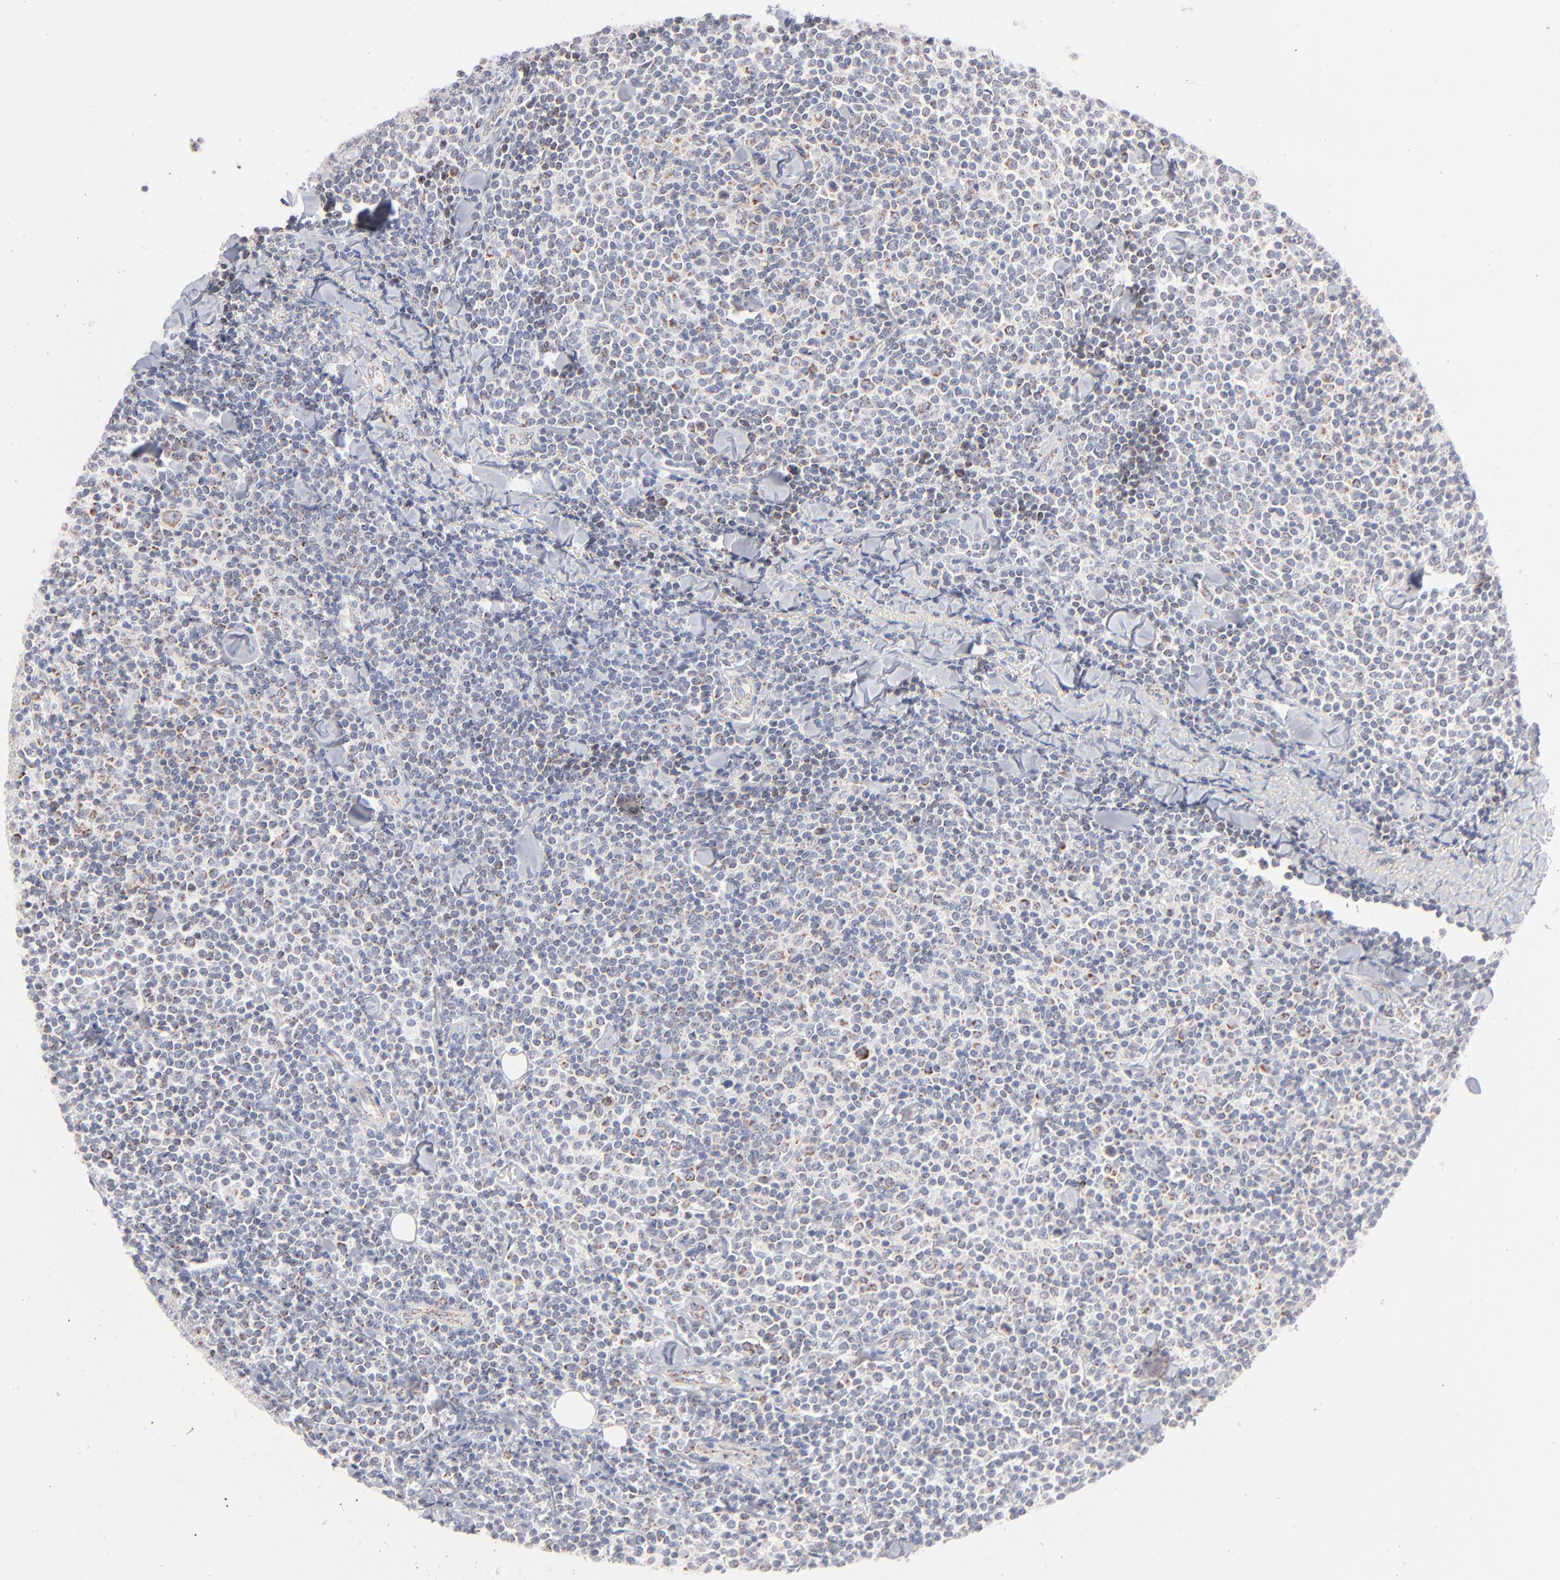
{"staining": {"intensity": "weak", "quantity": "<25%", "location": "cytoplasmic/membranous"}, "tissue": "lymphoma", "cell_type": "Tumor cells", "image_type": "cancer", "snomed": [{"axis": "morphology", "description": "Malignant lymphoma, non-Hodgkin's type, Low grade"}, {"axis": "topography", "description": "Soft tissue"}], "caption": "Tumor cells are negative for protein expression in human lymphoma.", "gene": "MRPL58", "patient": {"sex": "male", "age": 92}}